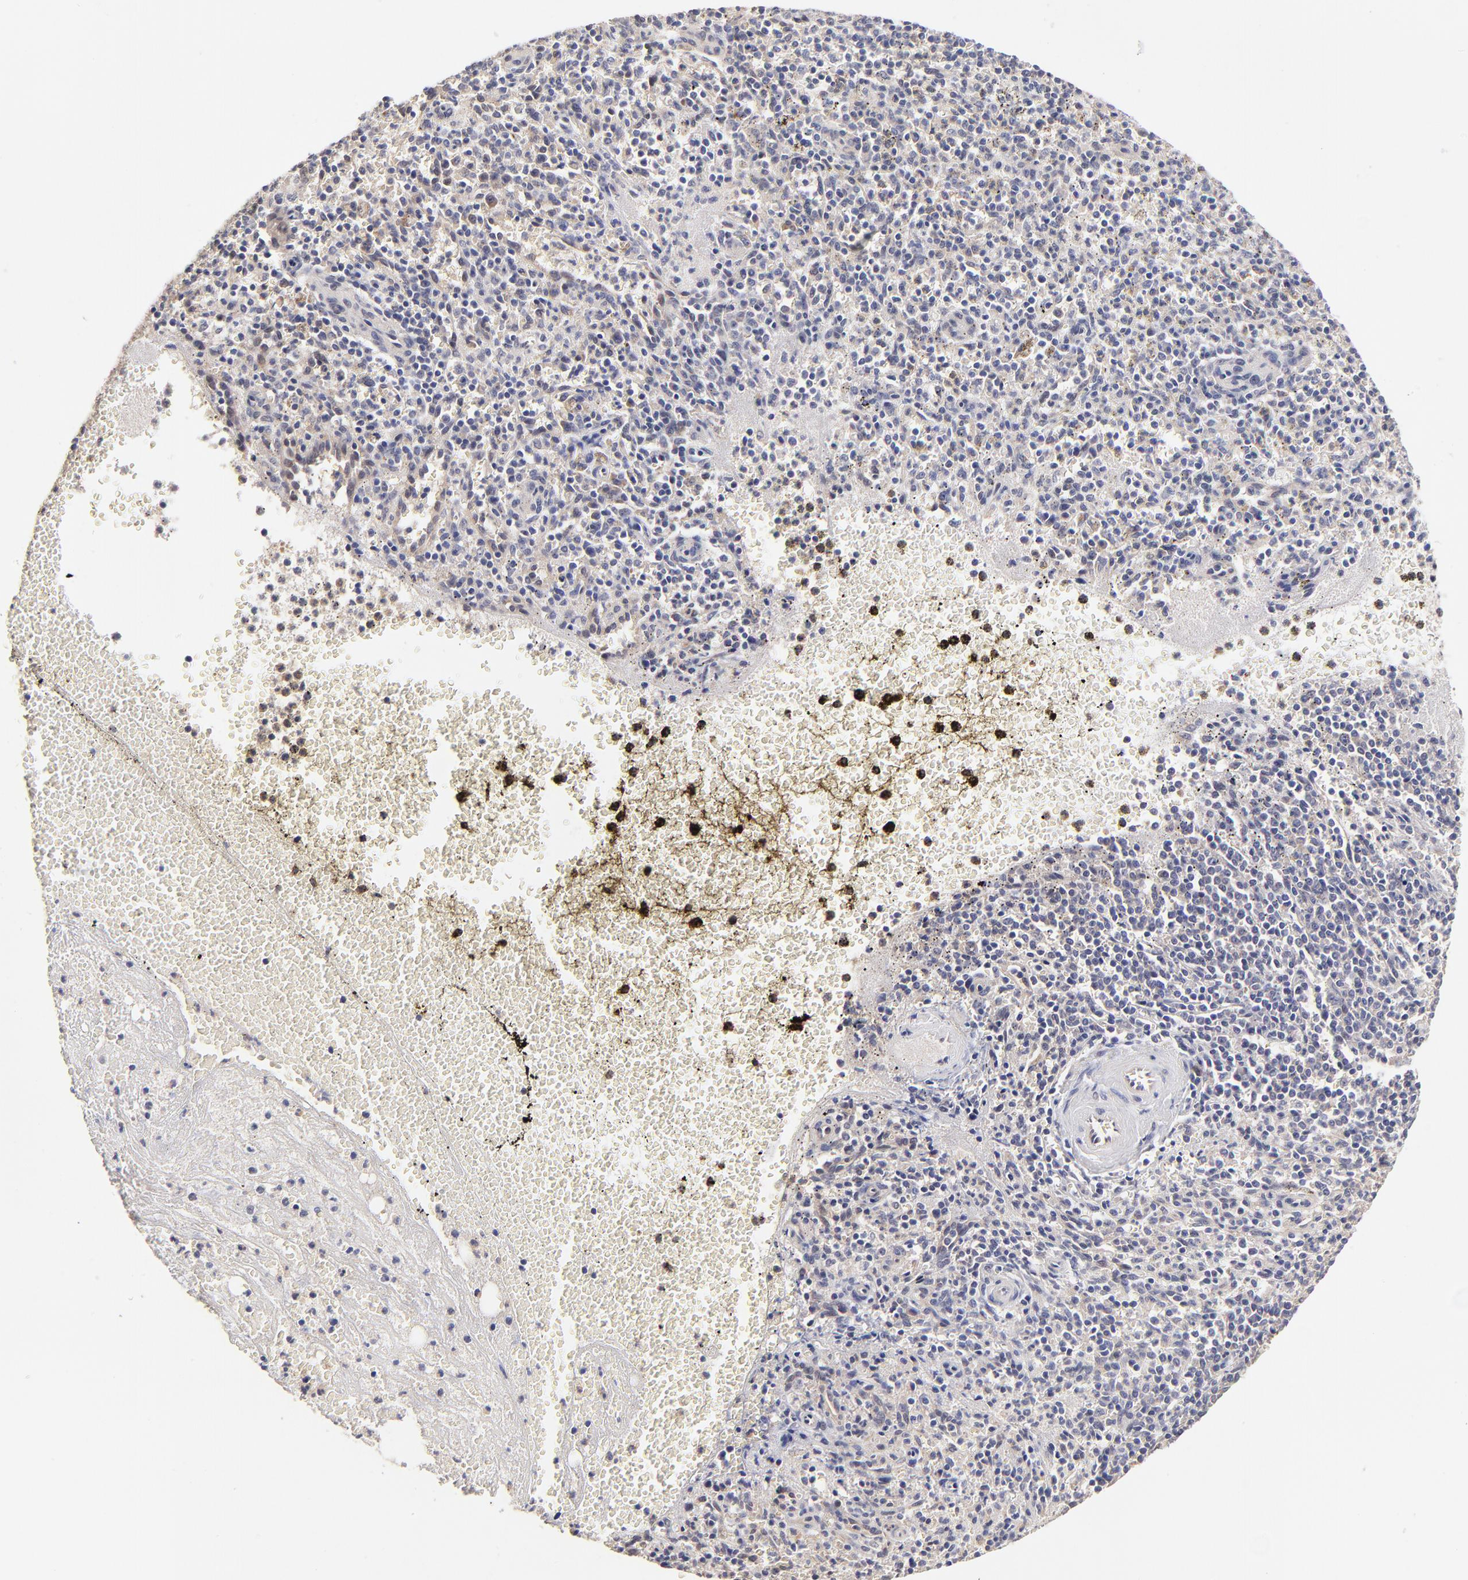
{"staining": {"intensity": "weak", "quantity": "<25%", "location": "cytoplasmic/membranous"}, "tissue": "spleen", "cell_type": "Cells in red pulp", "image_type": "normal", "snomed": [{"axis": "morphology", "description": "Normal tissue, NOS"}, {"axis": "topography", "description": "Spleen"}], "caption": "DAB immunohistochemical staining of unremarkable spleen demonstrates no significant staining in cells in red pulp.", "gene": "ZNF10", "patient": {"sex": "male", "age": 72}}